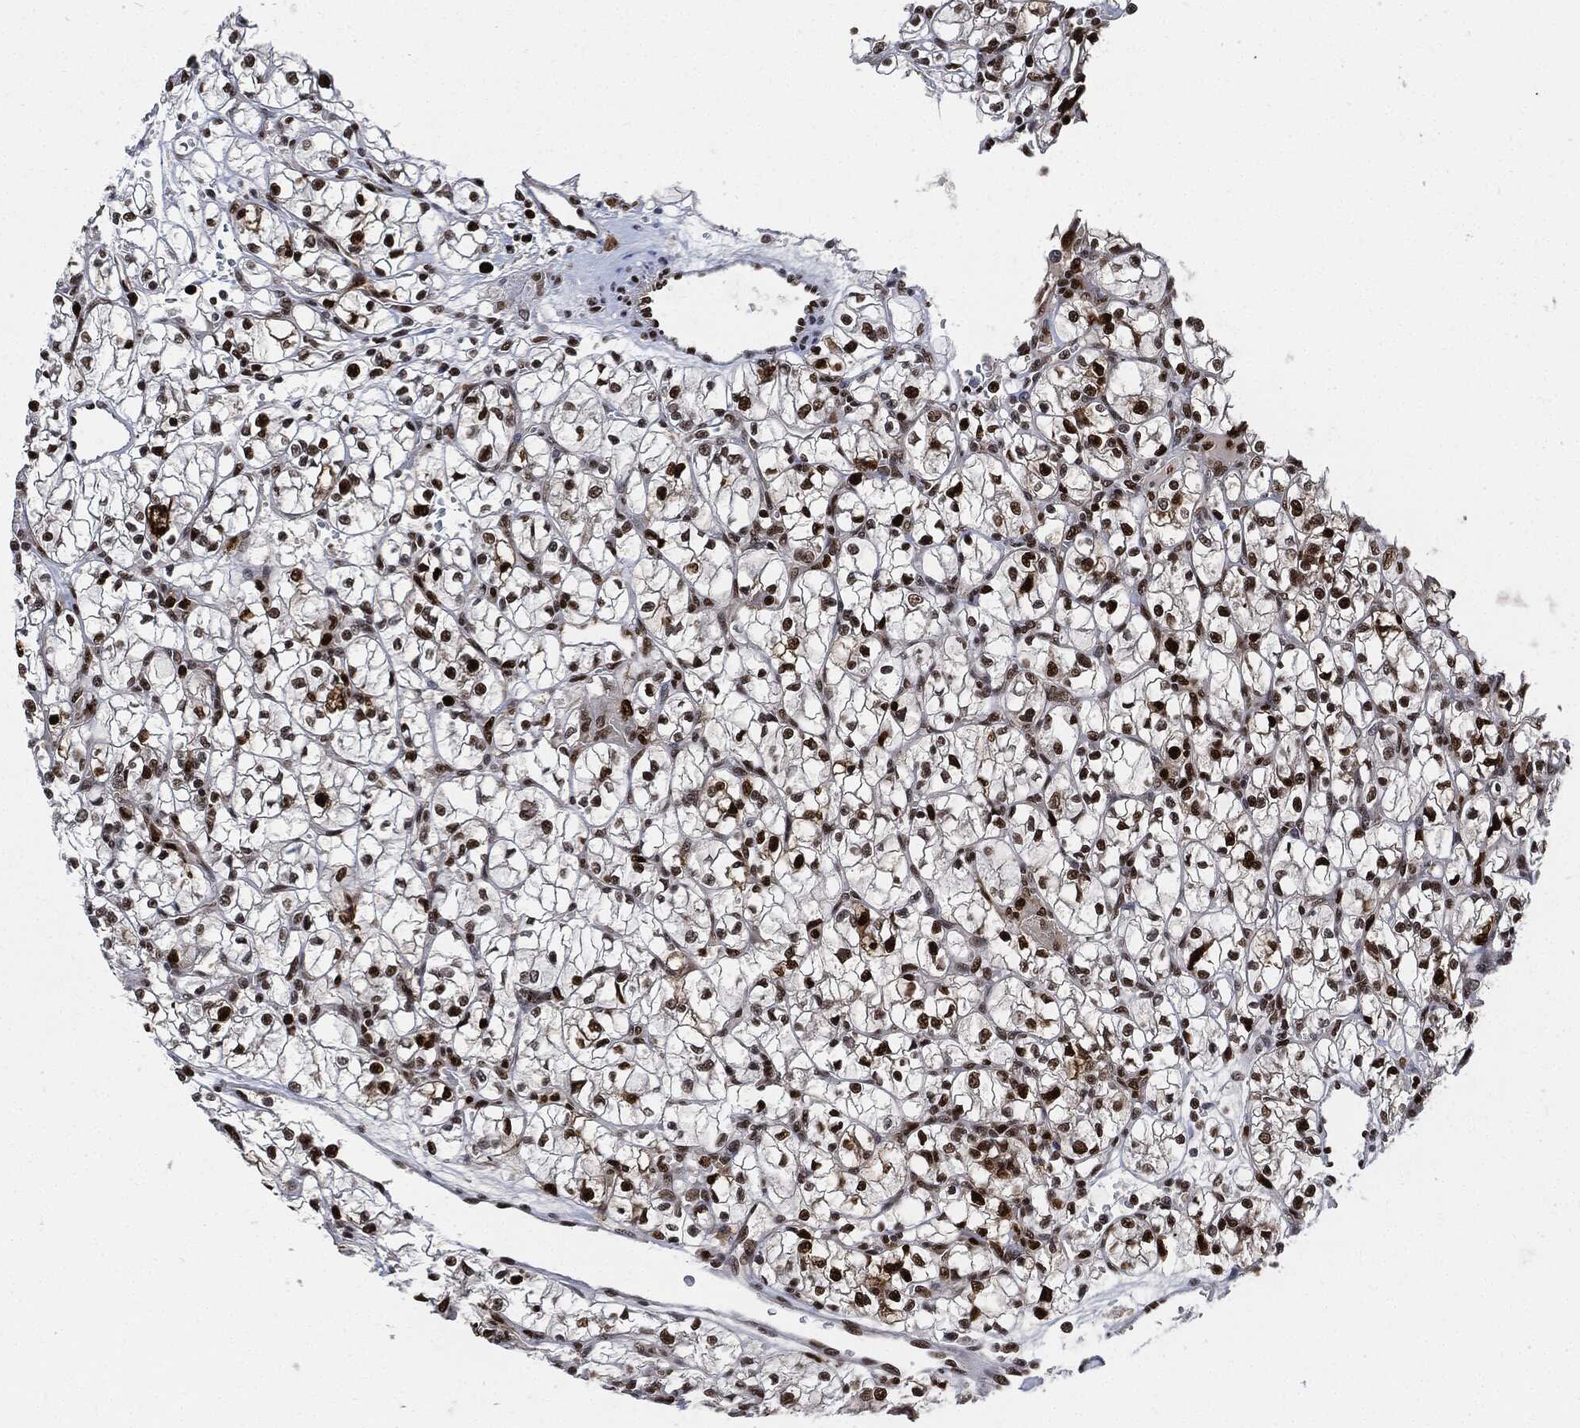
{"staining": {"intensity": "strong", "quantity": "25%-75%", "location": "nuclear"}, "tissue": "renal cancer", "cell_type": "Tumor cells", "image_type": "cancer", "snomed": [{"axis": "morphology", "description": "Adenocarcinoma, NOS"}, {"axis": "topography", "description": "Kidney"}], "caption": "This is an image of immunohistochemistry (IHC) staining of adenocarcinoma (renal), which shows strong staining in the nuclear of tumor cells.", "gene": "PCNA", "patient": {"sex": "female", "age": 64}}